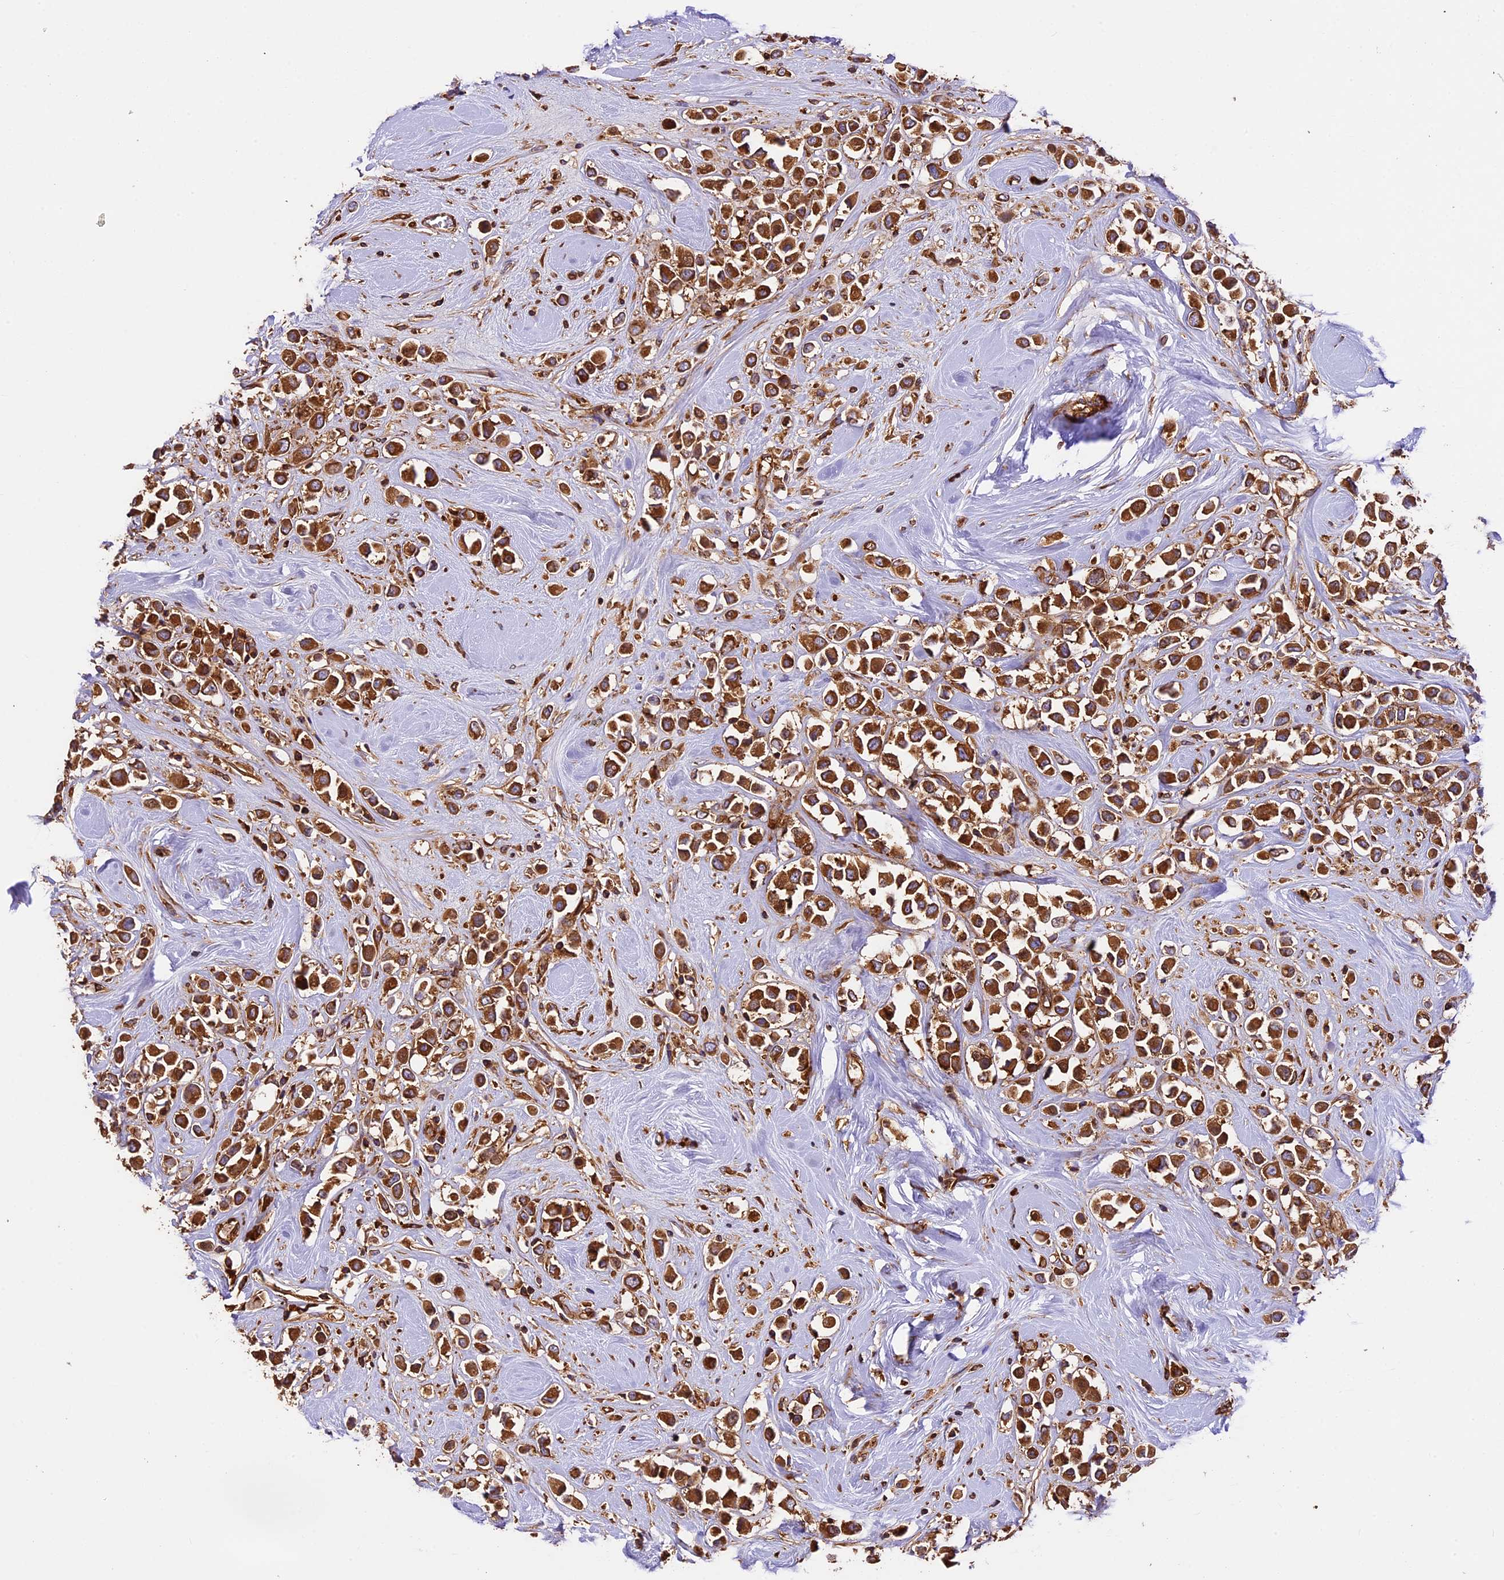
{"staining": {"intensity": "strong", "quantity": ">75%", "location": "cytoplasmic/membranous"}, "tissue": "breast cancer", "cell_type": "Tumor cells", "image_type": "cancer", "snomed": [{"axis": "morphology", "description": "Duct carcinoma"}, {"axis": "topography", "description": "Breast"}], "caption": "Infiltrating ductal carcinoma (breast) was stained to show a protein in brown. There is high levels of strong cytoplasmic/membranous positivity in about >75% of tumor cells.", "gene": "KARS1", "patient": {"sex": "female", "age": 61}}